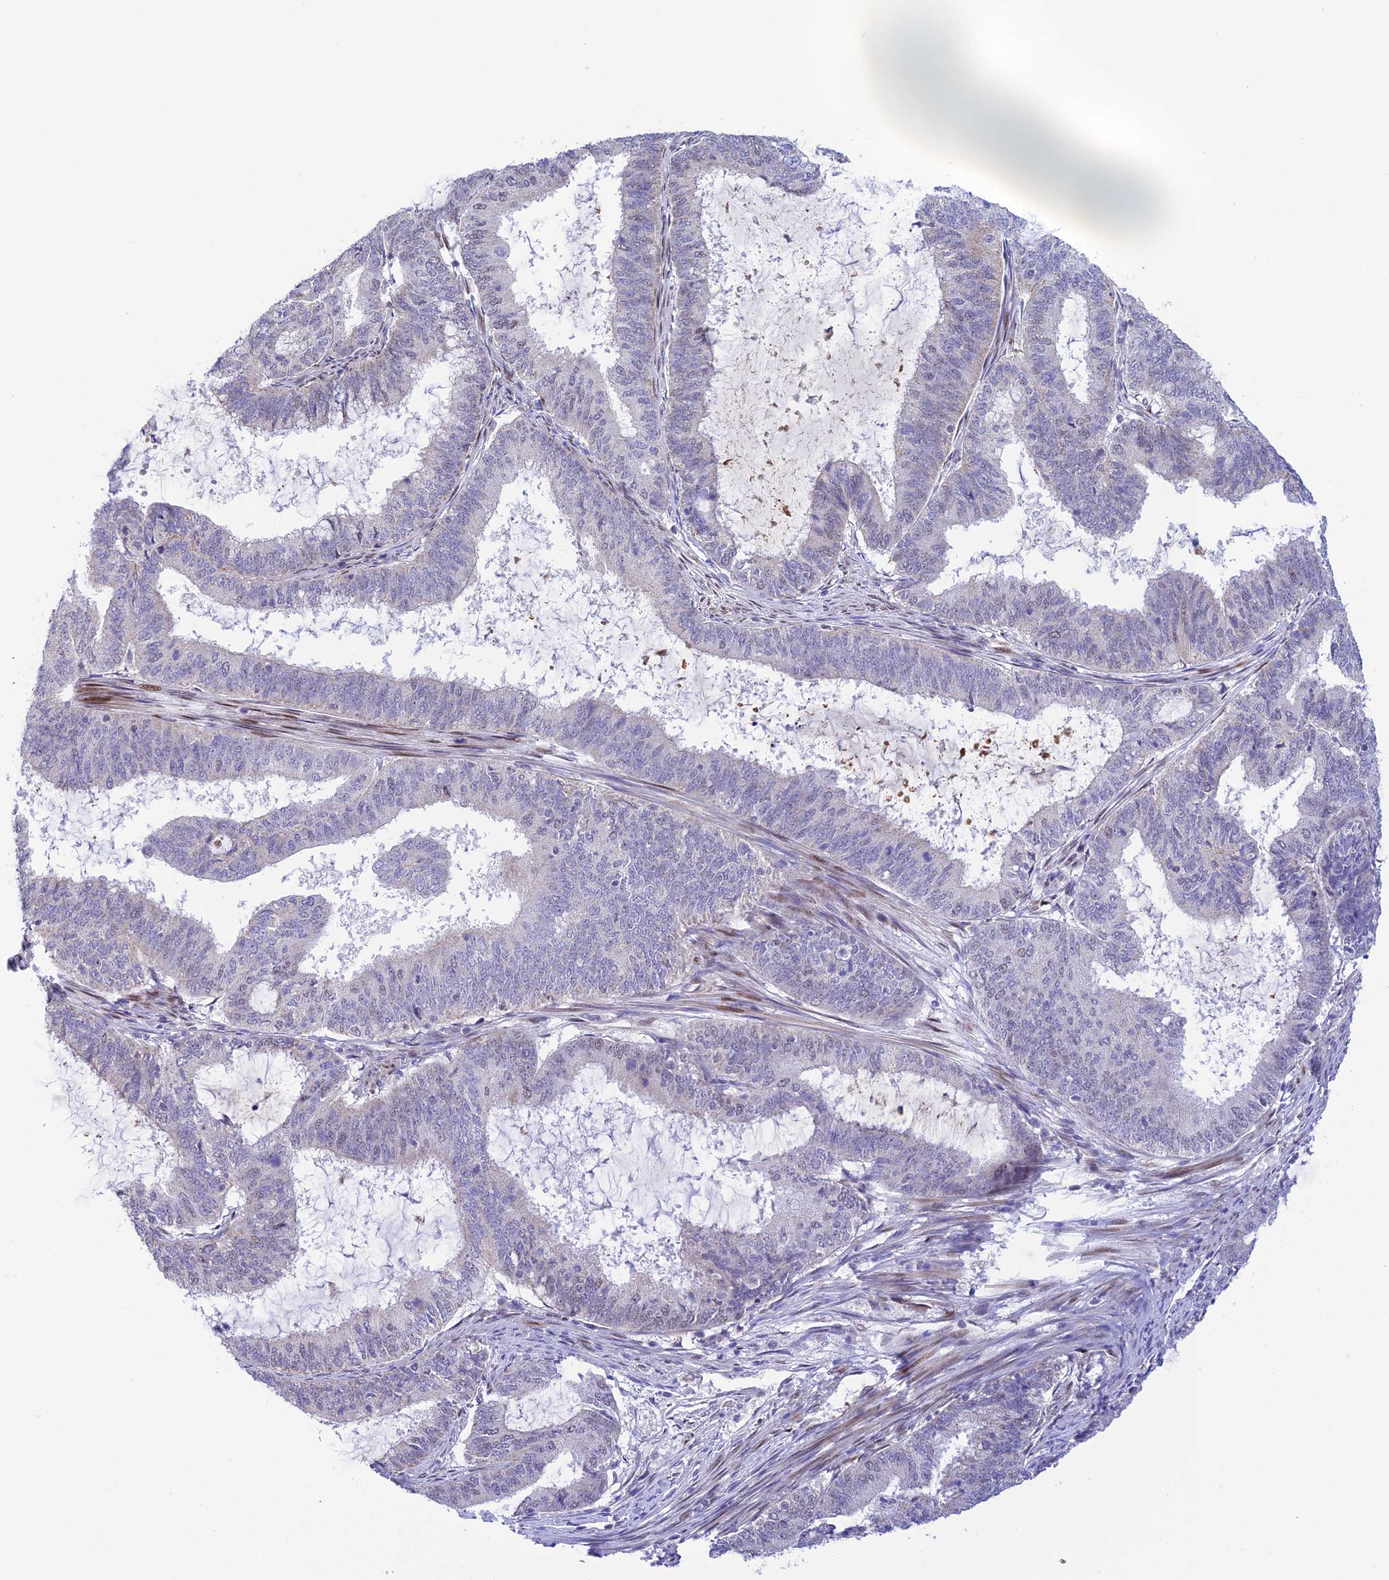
{"staining": {"intensity": "negative", "quantity": "none", "location": "none"}, "tissue": "endometrial cancer", "cell_type": "Tumor cells", "image_type": "cancer", "snomed": [{"axis": "morphology", "description": "Adenocarcinoma, NOS"}, {"axis": "topography", "description": "Endometrium"}], "caption": "A micrograph of endometrial cancer stained for a protein demonstrates no brown staining in tumor cells.", "gene": "WDR55", "patient": {"sex": "female", "age": 51}}